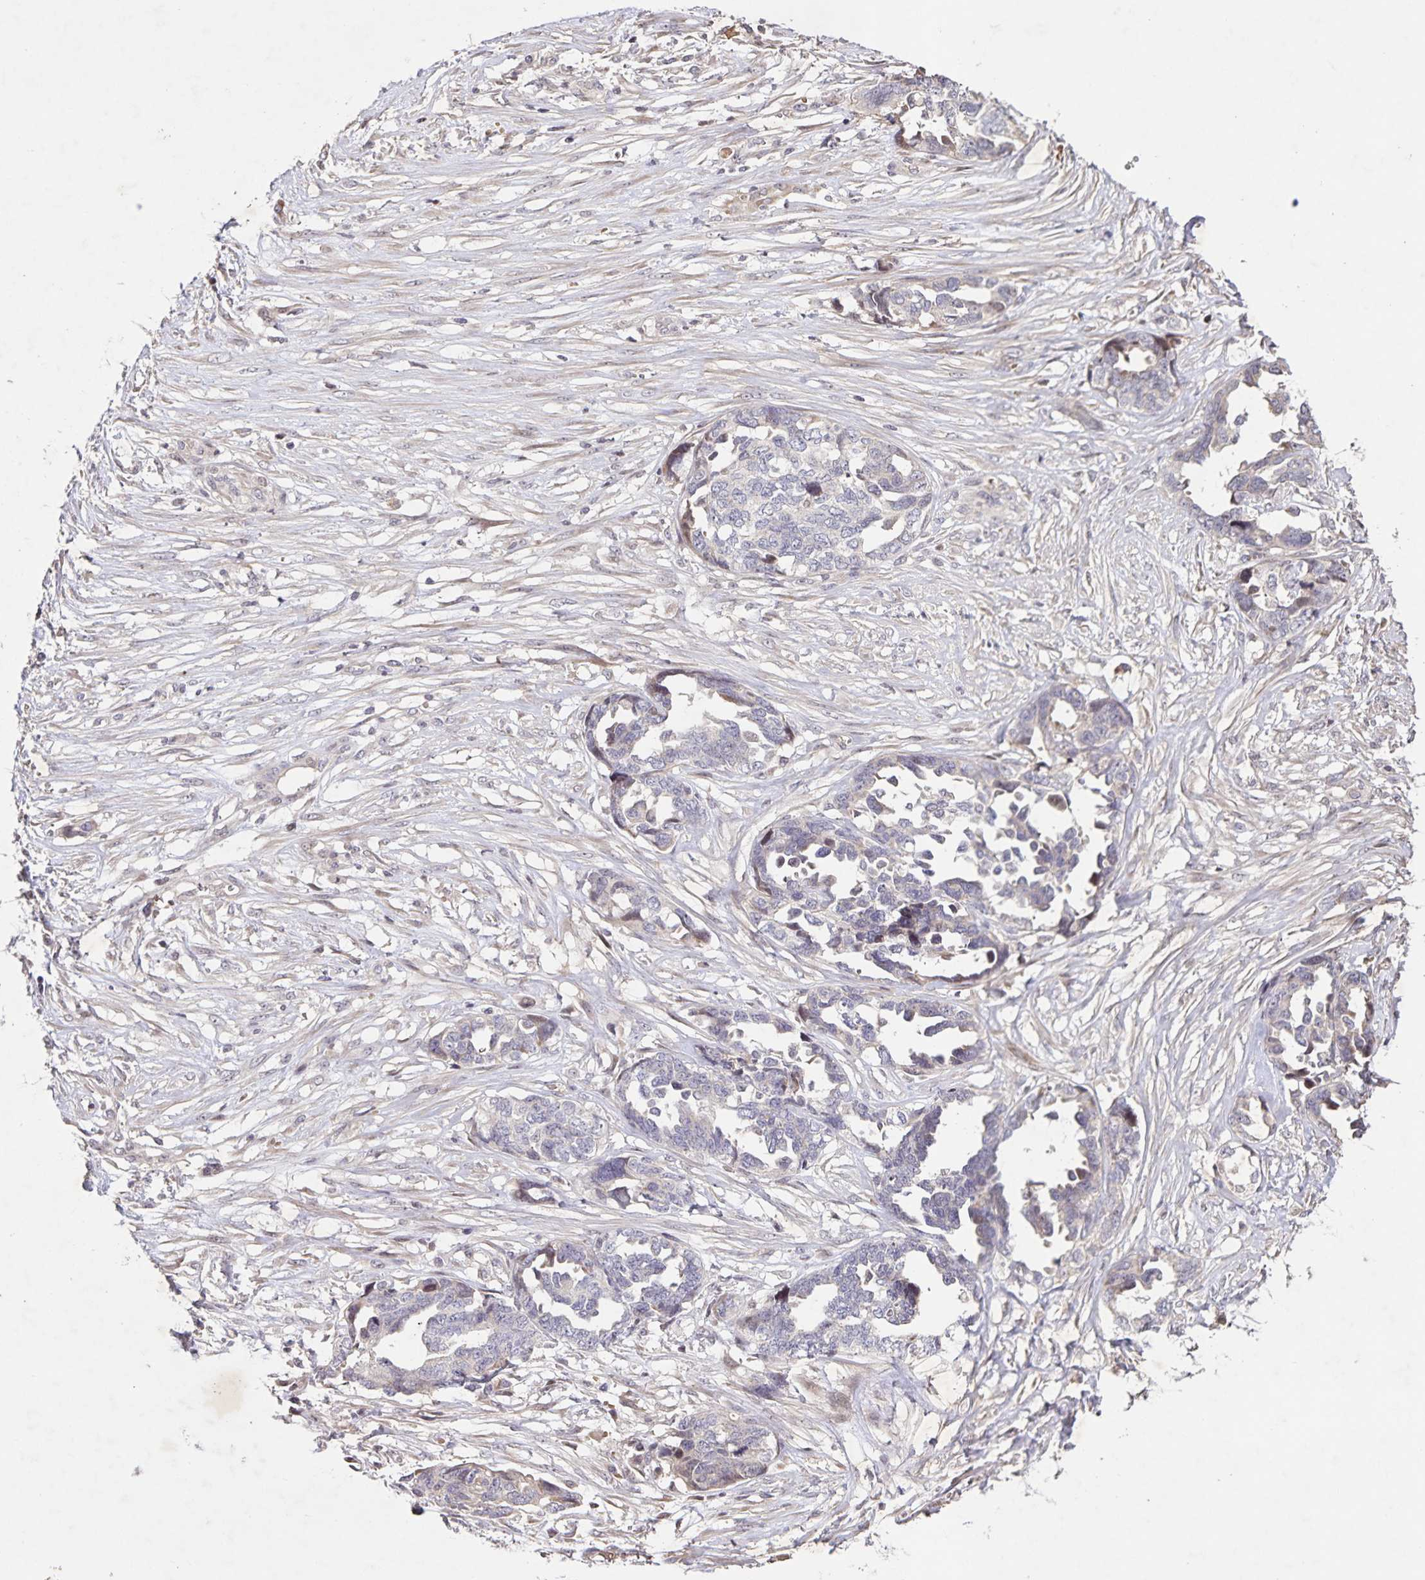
{"staining": {"intensity": "negative", "quantity": "none", "location": "none"}, "tissue": "ovarian cancer", "cell_type": "Tumor cells", "image_type": "cancer", "snomed": [{"axis": "morphology", "description": "Cystadenocarcinoma, serous, NOS"}, {"axis": "topography", "description": "Ovary"}], "caption": "Immunohistochemistry (IHC) of serous cystadenocarcinoma (ovarian) demonstrates no expression in tumor cells.", "gene": "GDF2", "patient": {"sex": "female", "age": 69}}